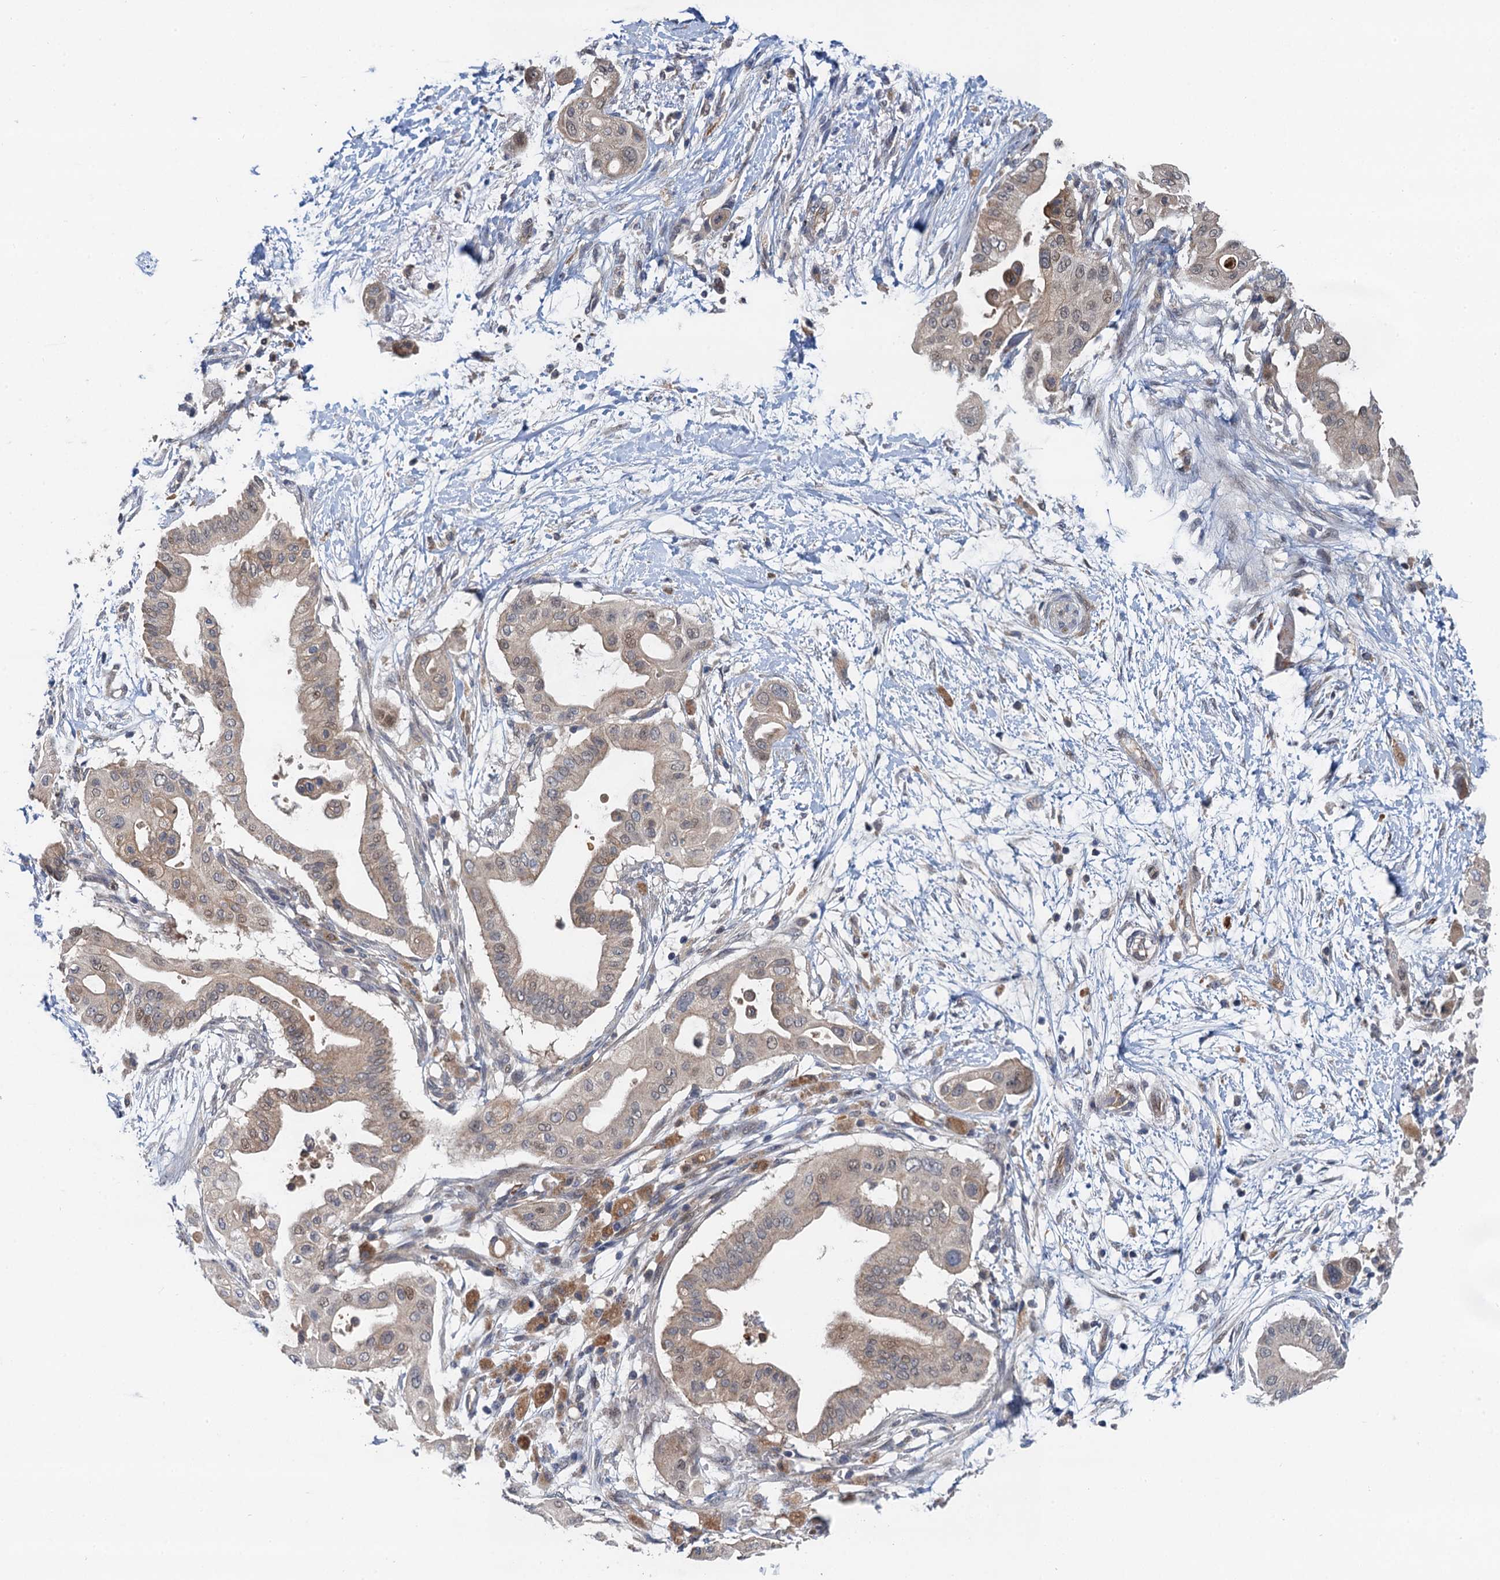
{"staining": {"intensity": "weak", "quantity": "25%-75%", "location": "cytoplasmic/membranous,nuclear"}, "tissue": "pancreatic cancer", "cell_type": "Tumor cells", "image_type": "cancer", "snomed": [{"axis": "morphology", "description": "Adenocarcinoma, NOS"}, {"axis": "topography", "description": "Pancreas"}], "caption": "A brown stain shows weak cytoplasmic/membranous and nuclear expression of a protein in pancreatic cancer tumor cells.", "gene": "NLRP10", "patient": {"sex": "male", "age": 68}}